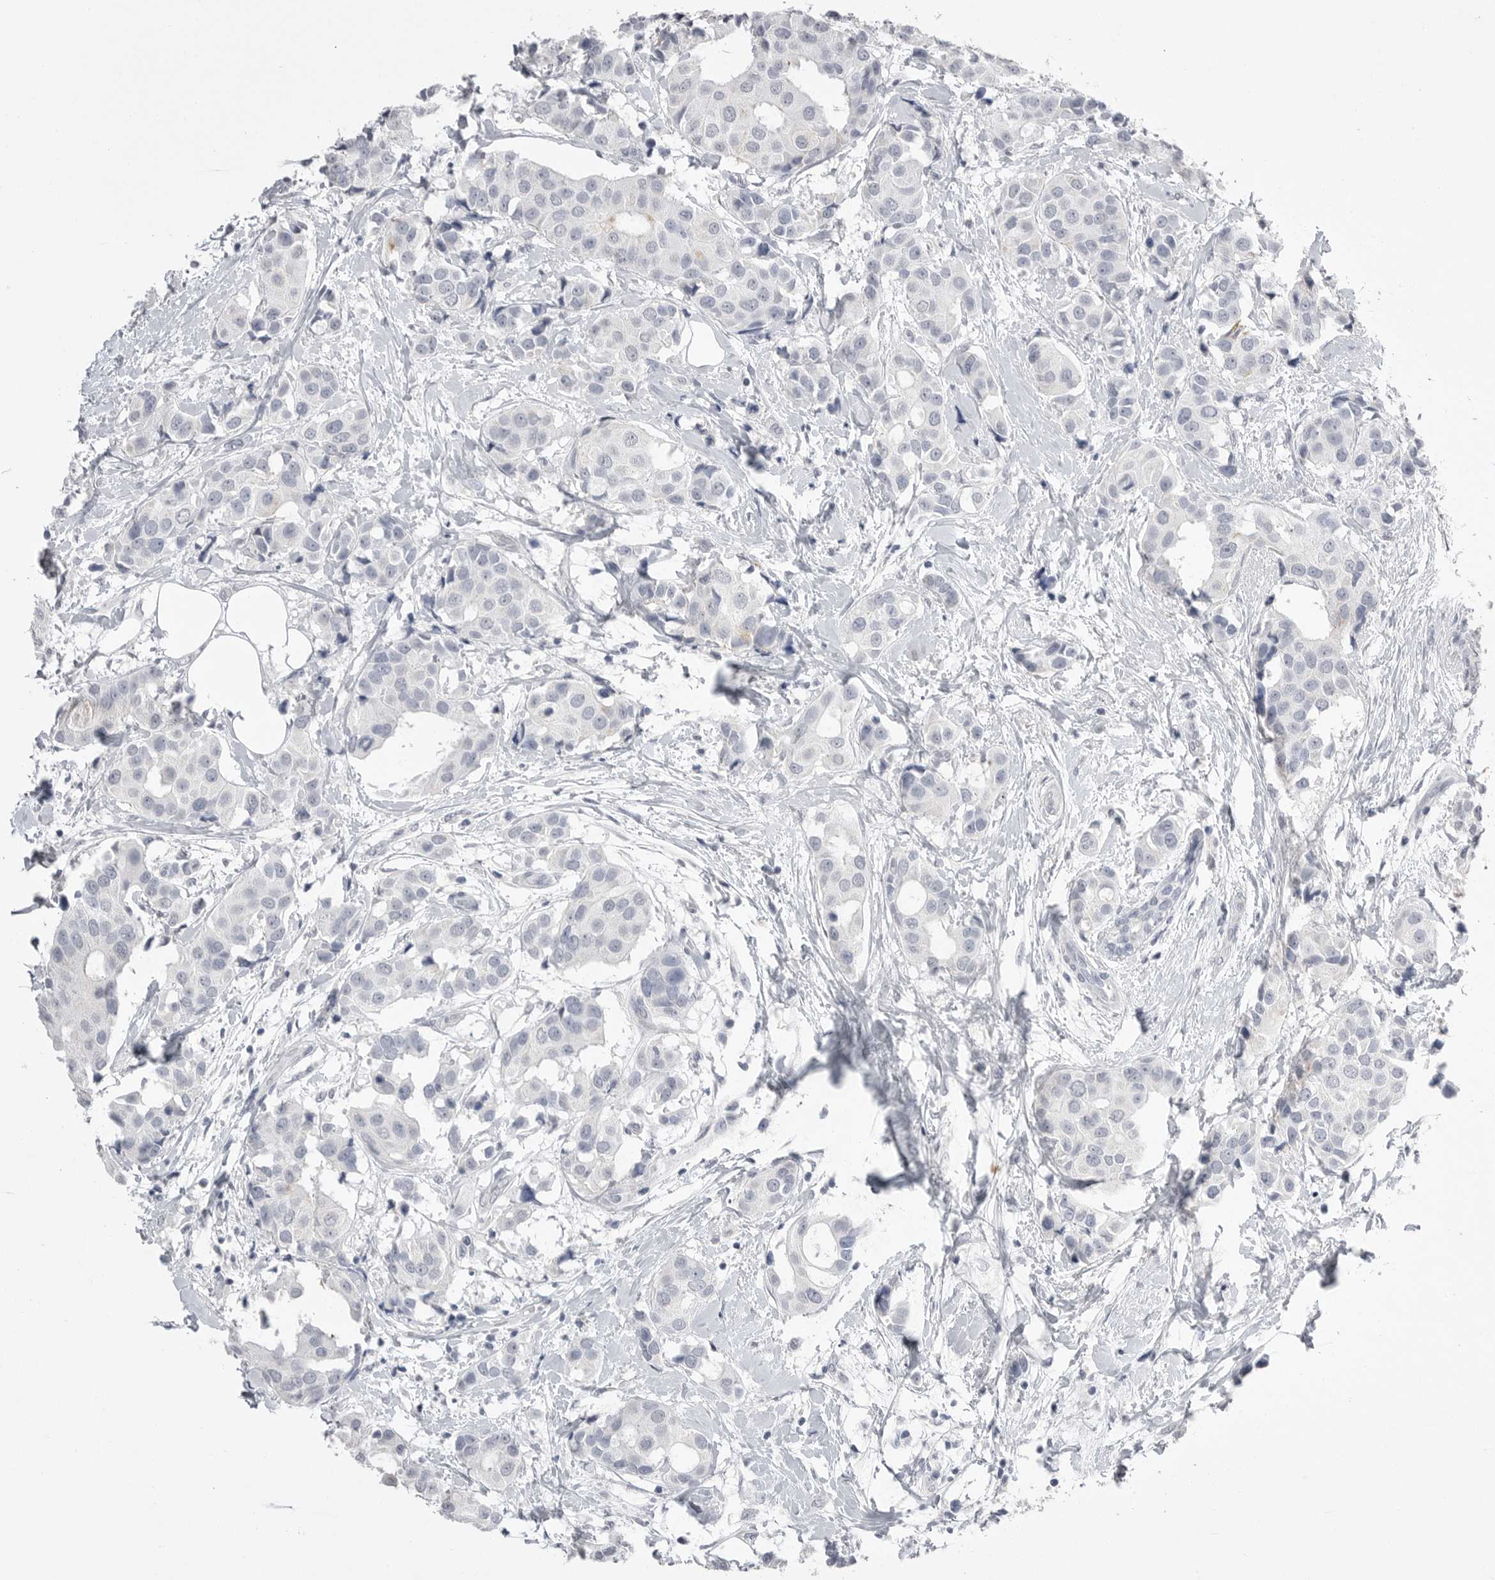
{"staining": {"intensity": "negative", "quantity": "none", "location": "none"}, "tissue": "breast cancer", "cell_type": "Tumor cells", "image_type": "cancer", "snomed": [{"axis": "morphology", "description": "Normal tissue, NOS"}, {"axis": "morphology", "description": "Duct carcinoma"}, {"axis": "topography", "description": "Breast"}], "caption": "The micrograph shows no staining of tumor cells in invasive ductal carcinoma (breast).", "gene": "CPB1", "patient": {"sex": "female", "age": 39}}